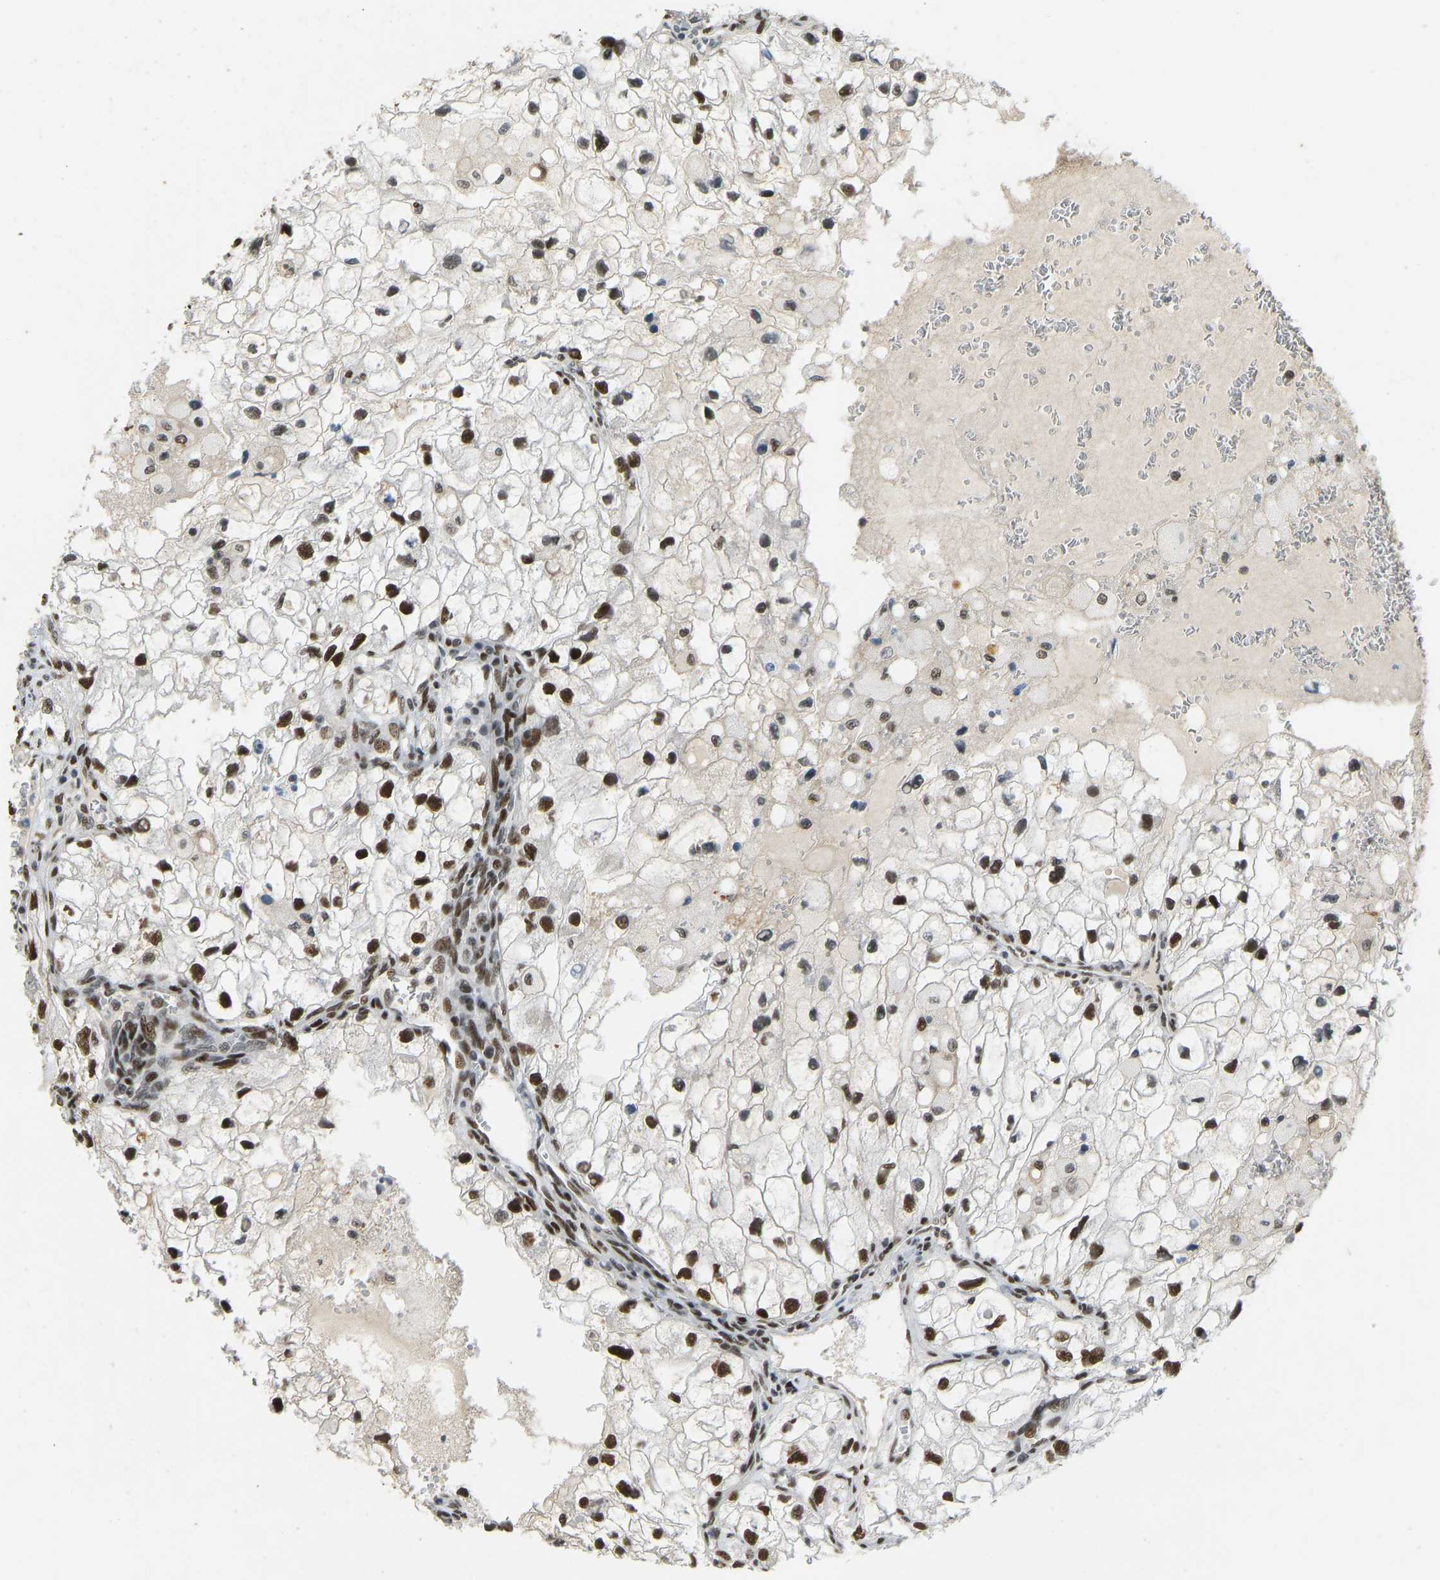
{"staining": {"intensity": "strong", "quantity": ">75%", "location": "nuclear"}, "tissue": "renal cancer", "cell_type": "Tumor cells", "image_type": "cancer", "snomed": [{"axis": "morphology", "description": "Adenocarcinoma, NOS"}, {"axis": "topography", "description": "Kidney"}], "caption": "High-power microscopy captured an immunohistochemistry image of adenocarcinoma (renal), revealing strong nuclear expression in about >75% of tumor cells.", "gene": "FOXK1", "patient": {"sex": "female", "age": 70}}